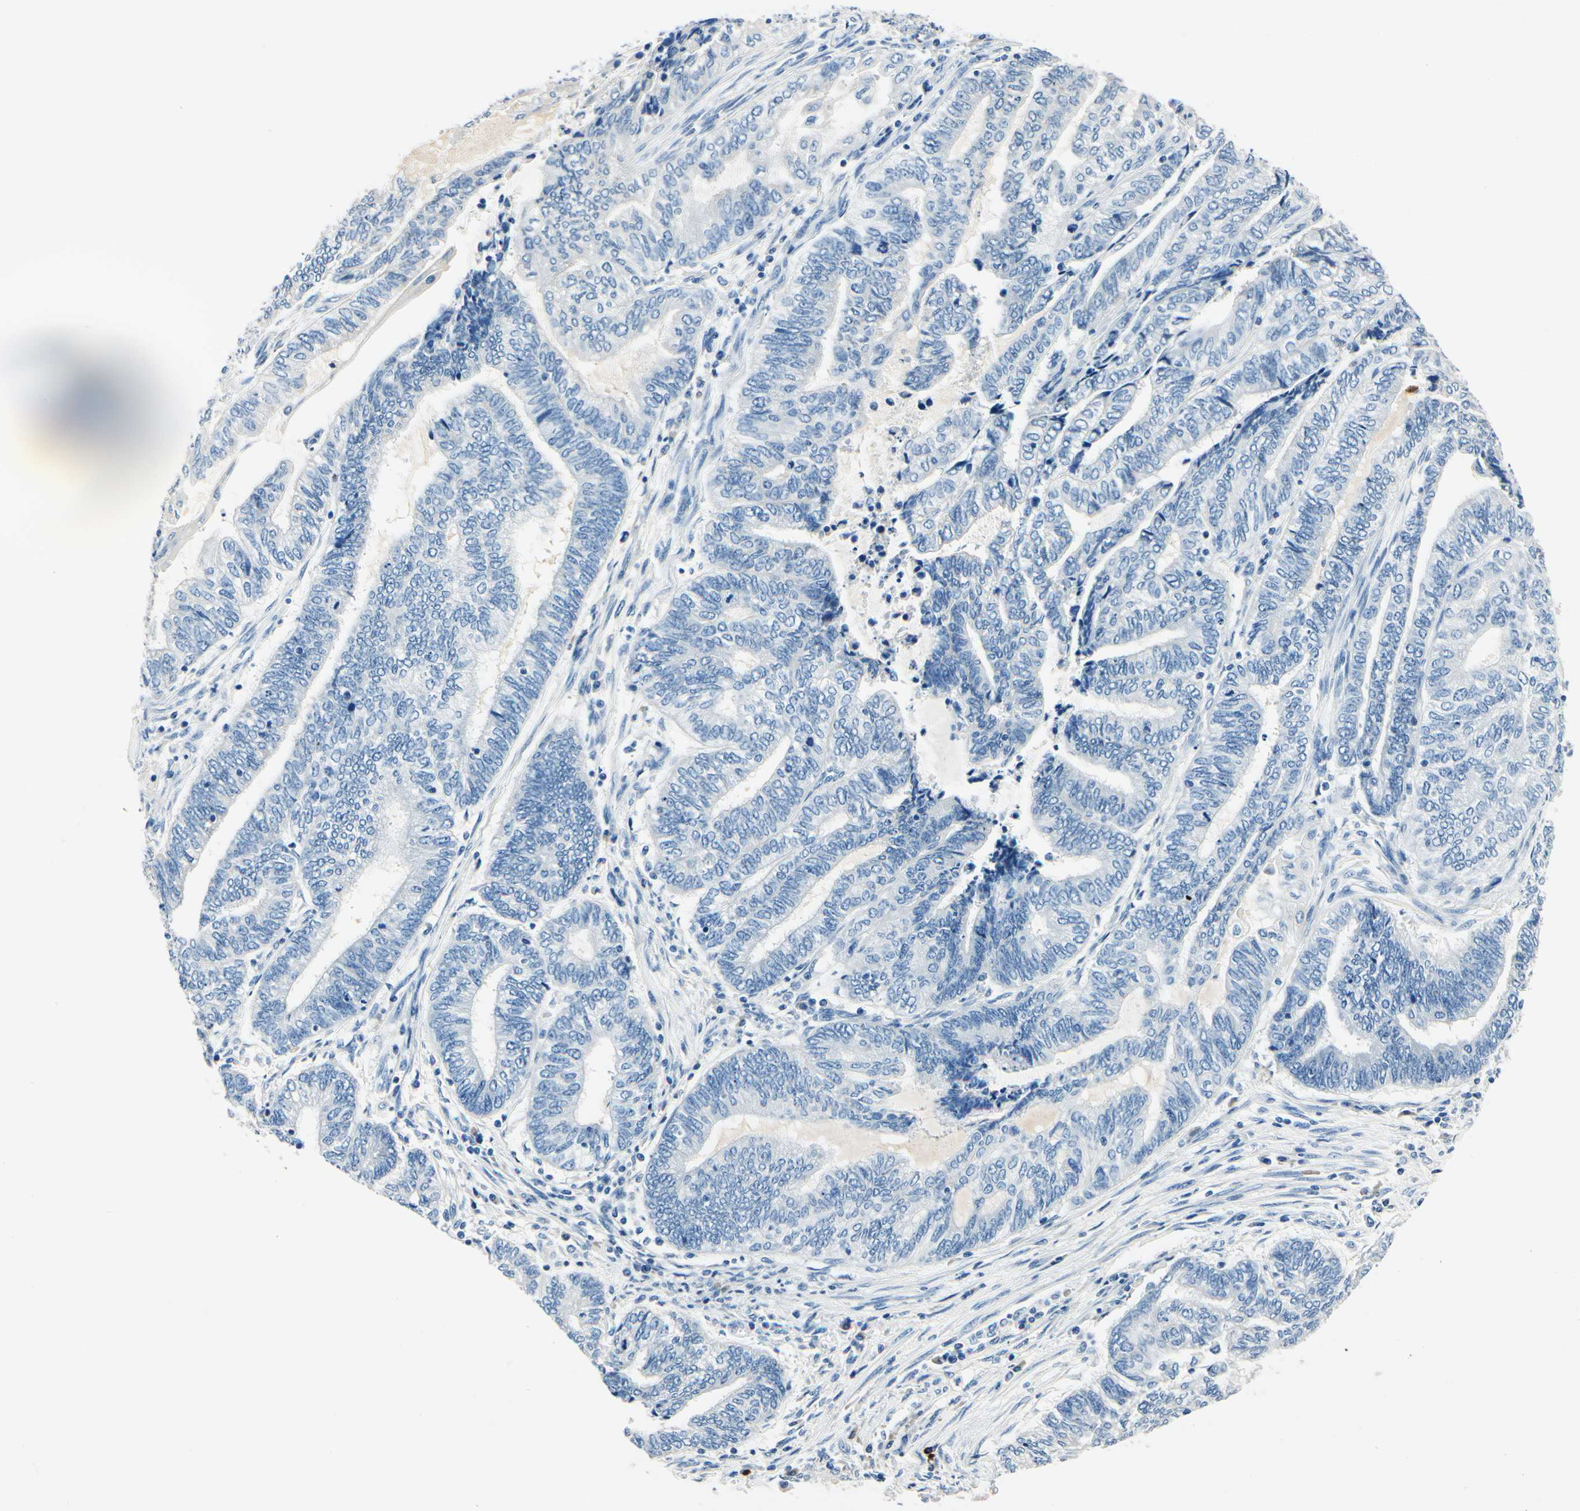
{"staining": {"intensity": "negative", "quantity": "none", "location": "none"}, "tissue": "endometrial cancer", "cell_type": "Tumor cells", "image_type": "cancer", "snomed": [{"axis": "morphology", "description": "Adenocarcinoma, NOS"}, {"axis": "topography", "description": "Uterus"}, {"axis": "topography", "description": "Endometrium"}], "caption": "Immunohistochemical staining of endometrial cancer exhibits no significant positivity in tumor cells.", "gene": "TGFBR3", "patient": {"sex": "female", "age": 70}}